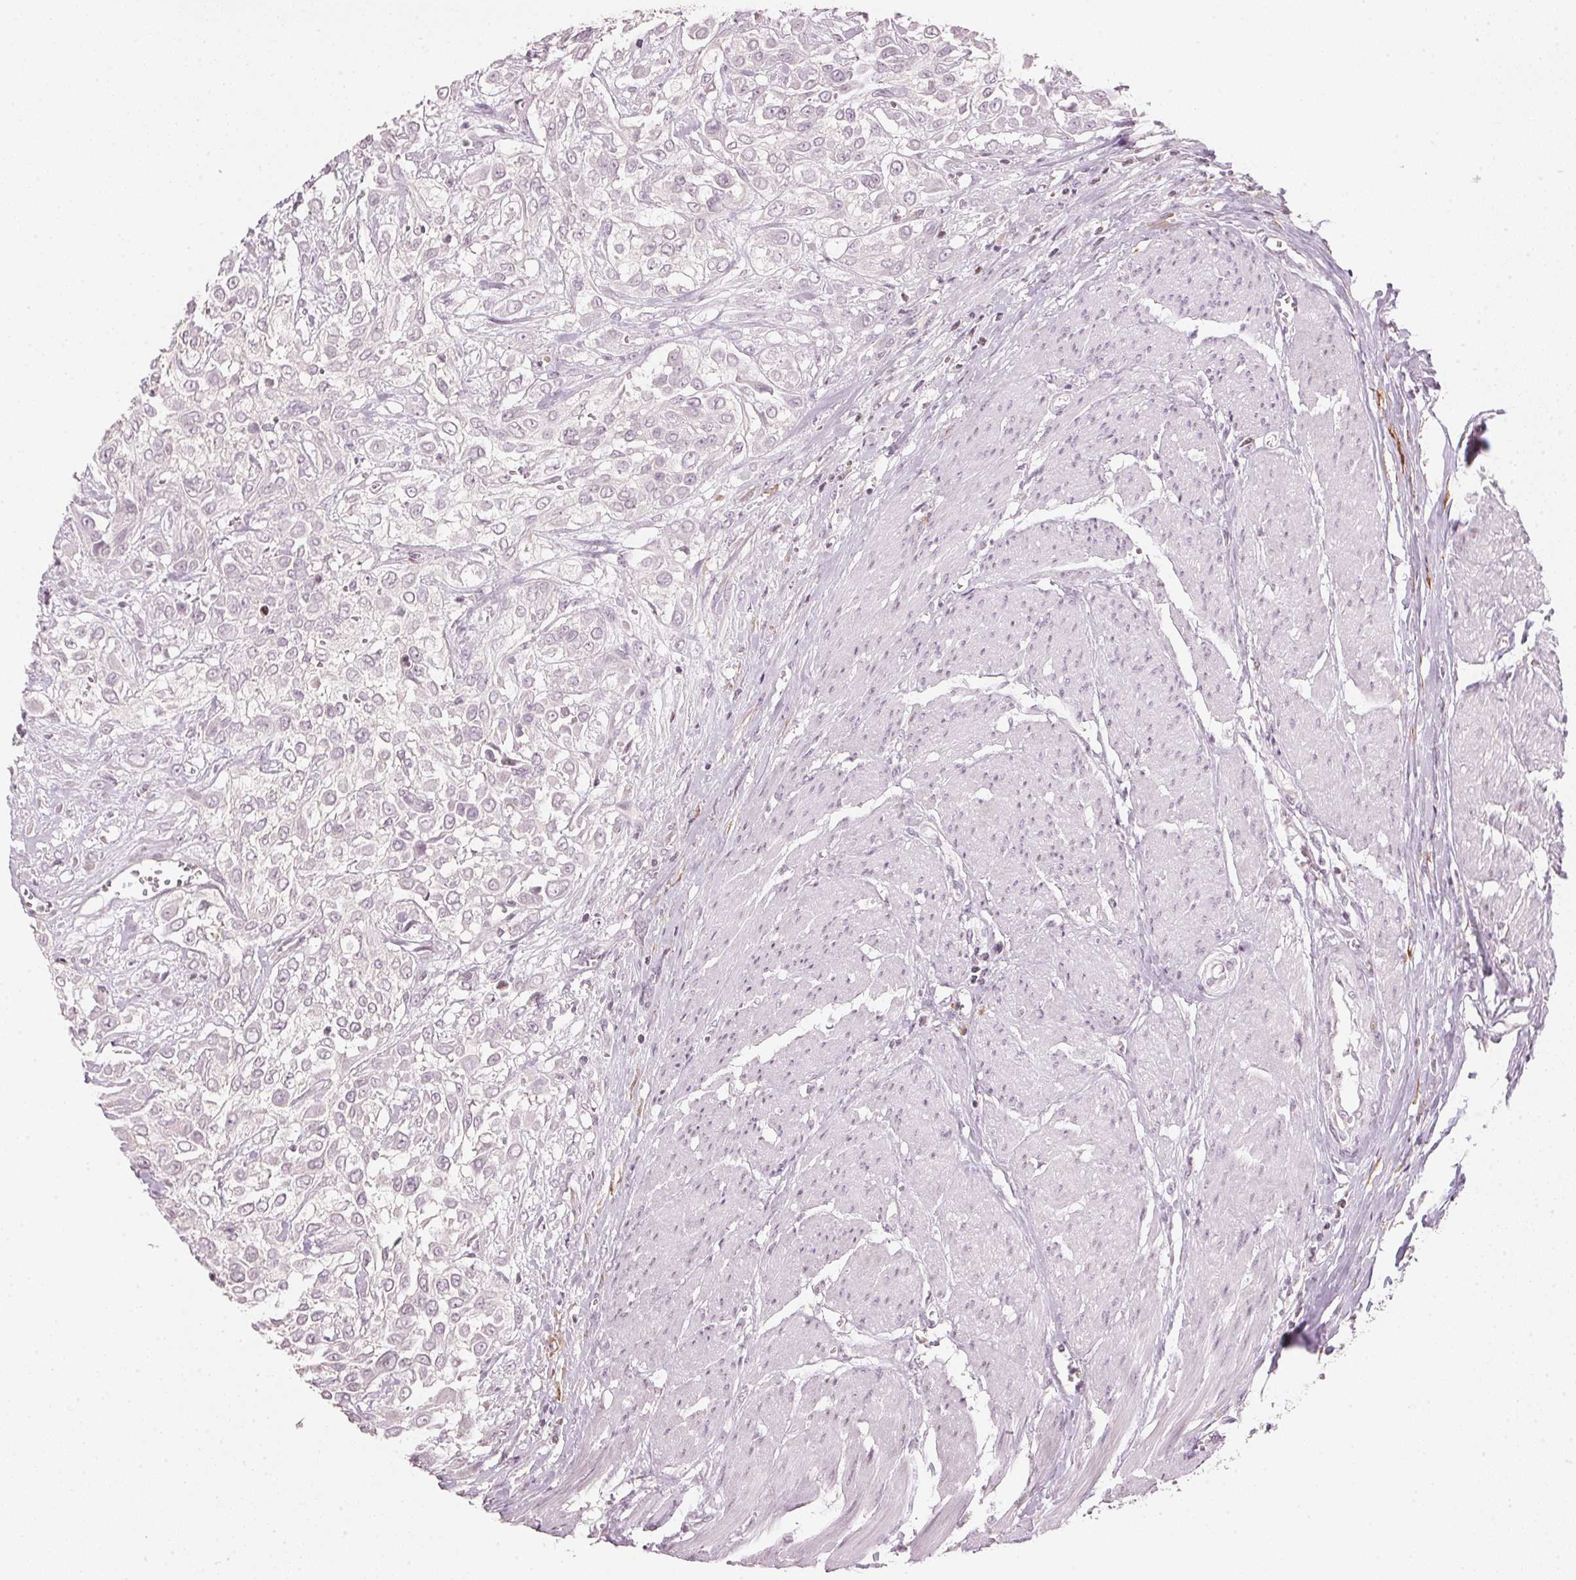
{"staining": {"intensity": "negative", "quantity": "none", "location": "none"}, "tissue": "urothelial cancer", "cell_type": "Tumor cells", "image_type": "cancer", "snomed": [{"axis": "morphology", "description": "Urothelial carcinoma, High grade"}, {"axis": "topography", "description": "Urinary bladder"}], "caption": "A high-resolution histopathology image shows immunohistochemistry staining of urothelial cancer, which demonstrates no significant staining in tumor cells.", "gene": "SFRP4", "patient": {"sex": "male", "age": 57}}